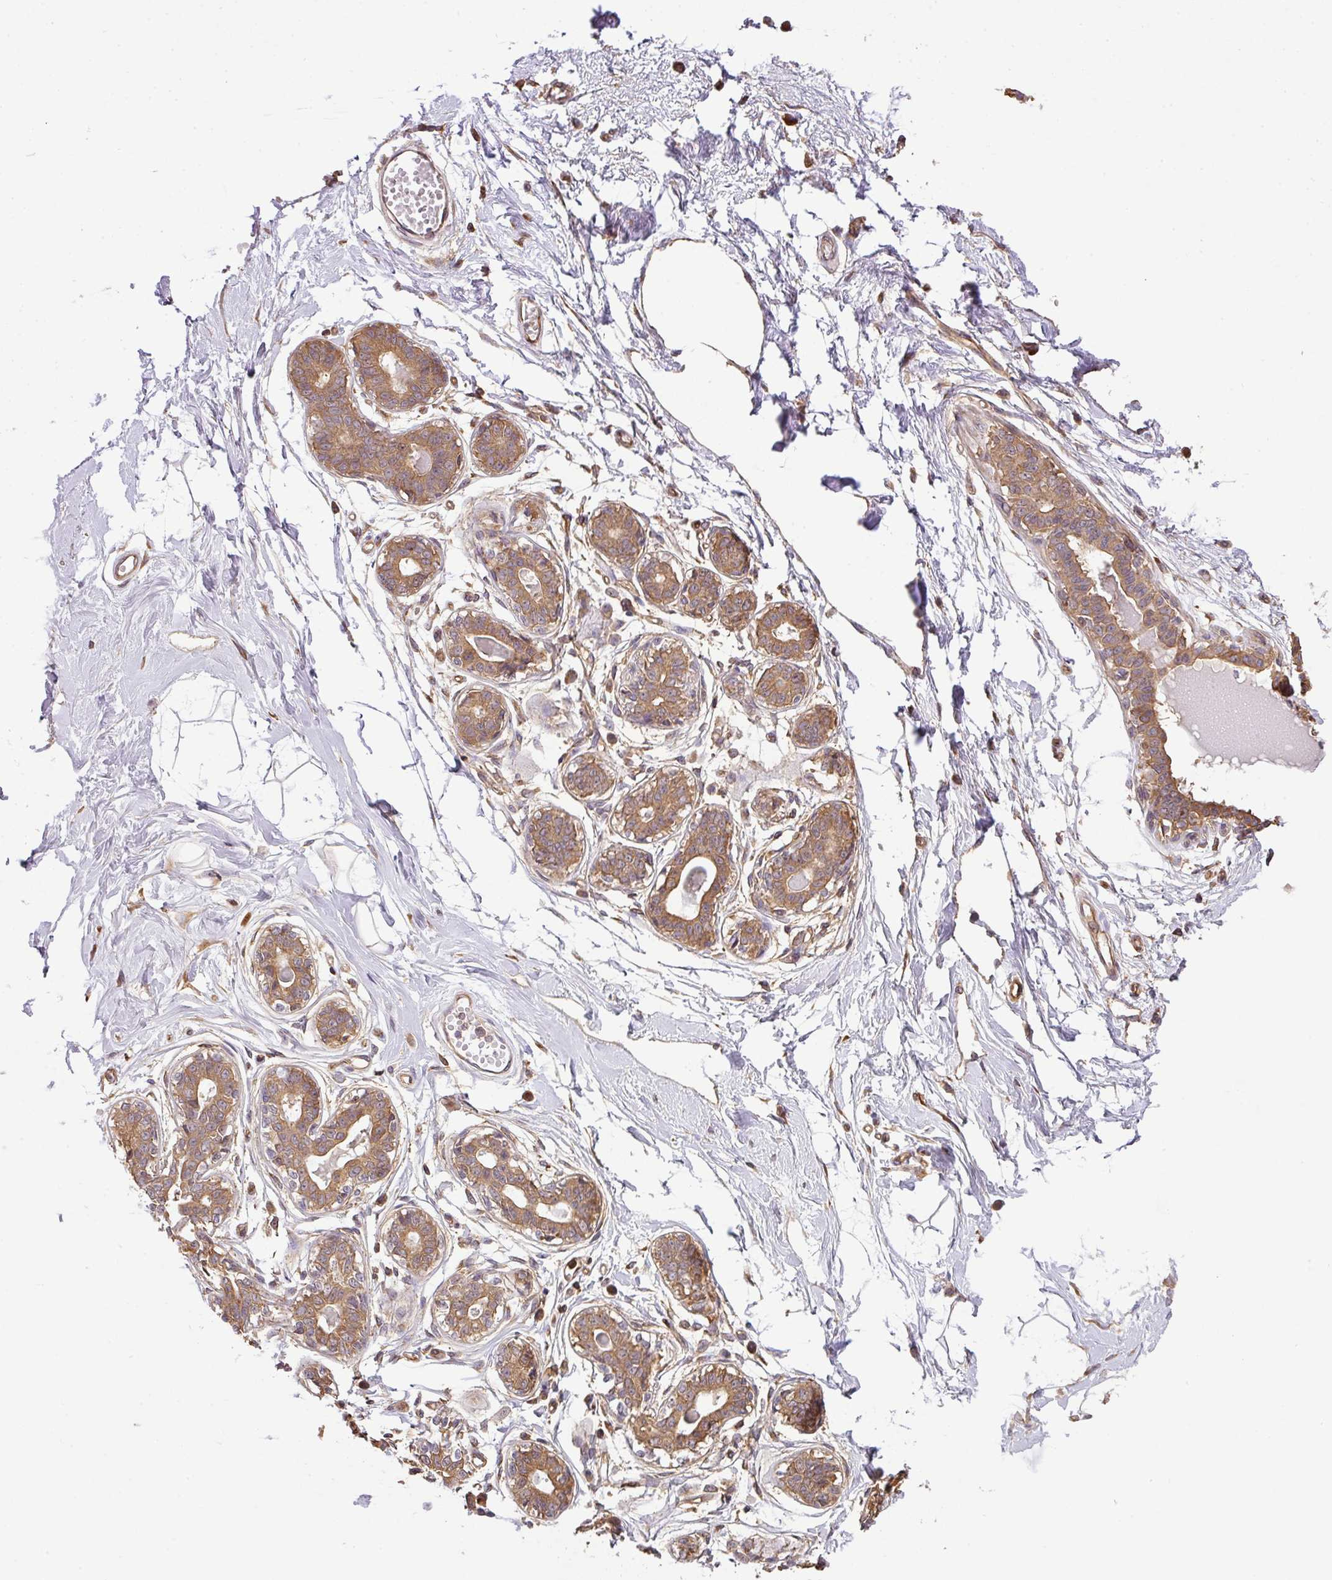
{"staining": {"intensity": "negative", "quantity": "none", "location": "none"}, "tissue": "breast", "cell_type": "Adipocytes", "image_type": "normal", "snomed": [{"axis": "morphology", "description": "Normal tissue, NOS"}, {"axis": "topography", "description": "Breast"}], "caption": "Histopathology image shows no significant protein expression in adipocytes of normal breast.", "gene": "VENTX", "patient": {"sex": "female", "age": 45}}